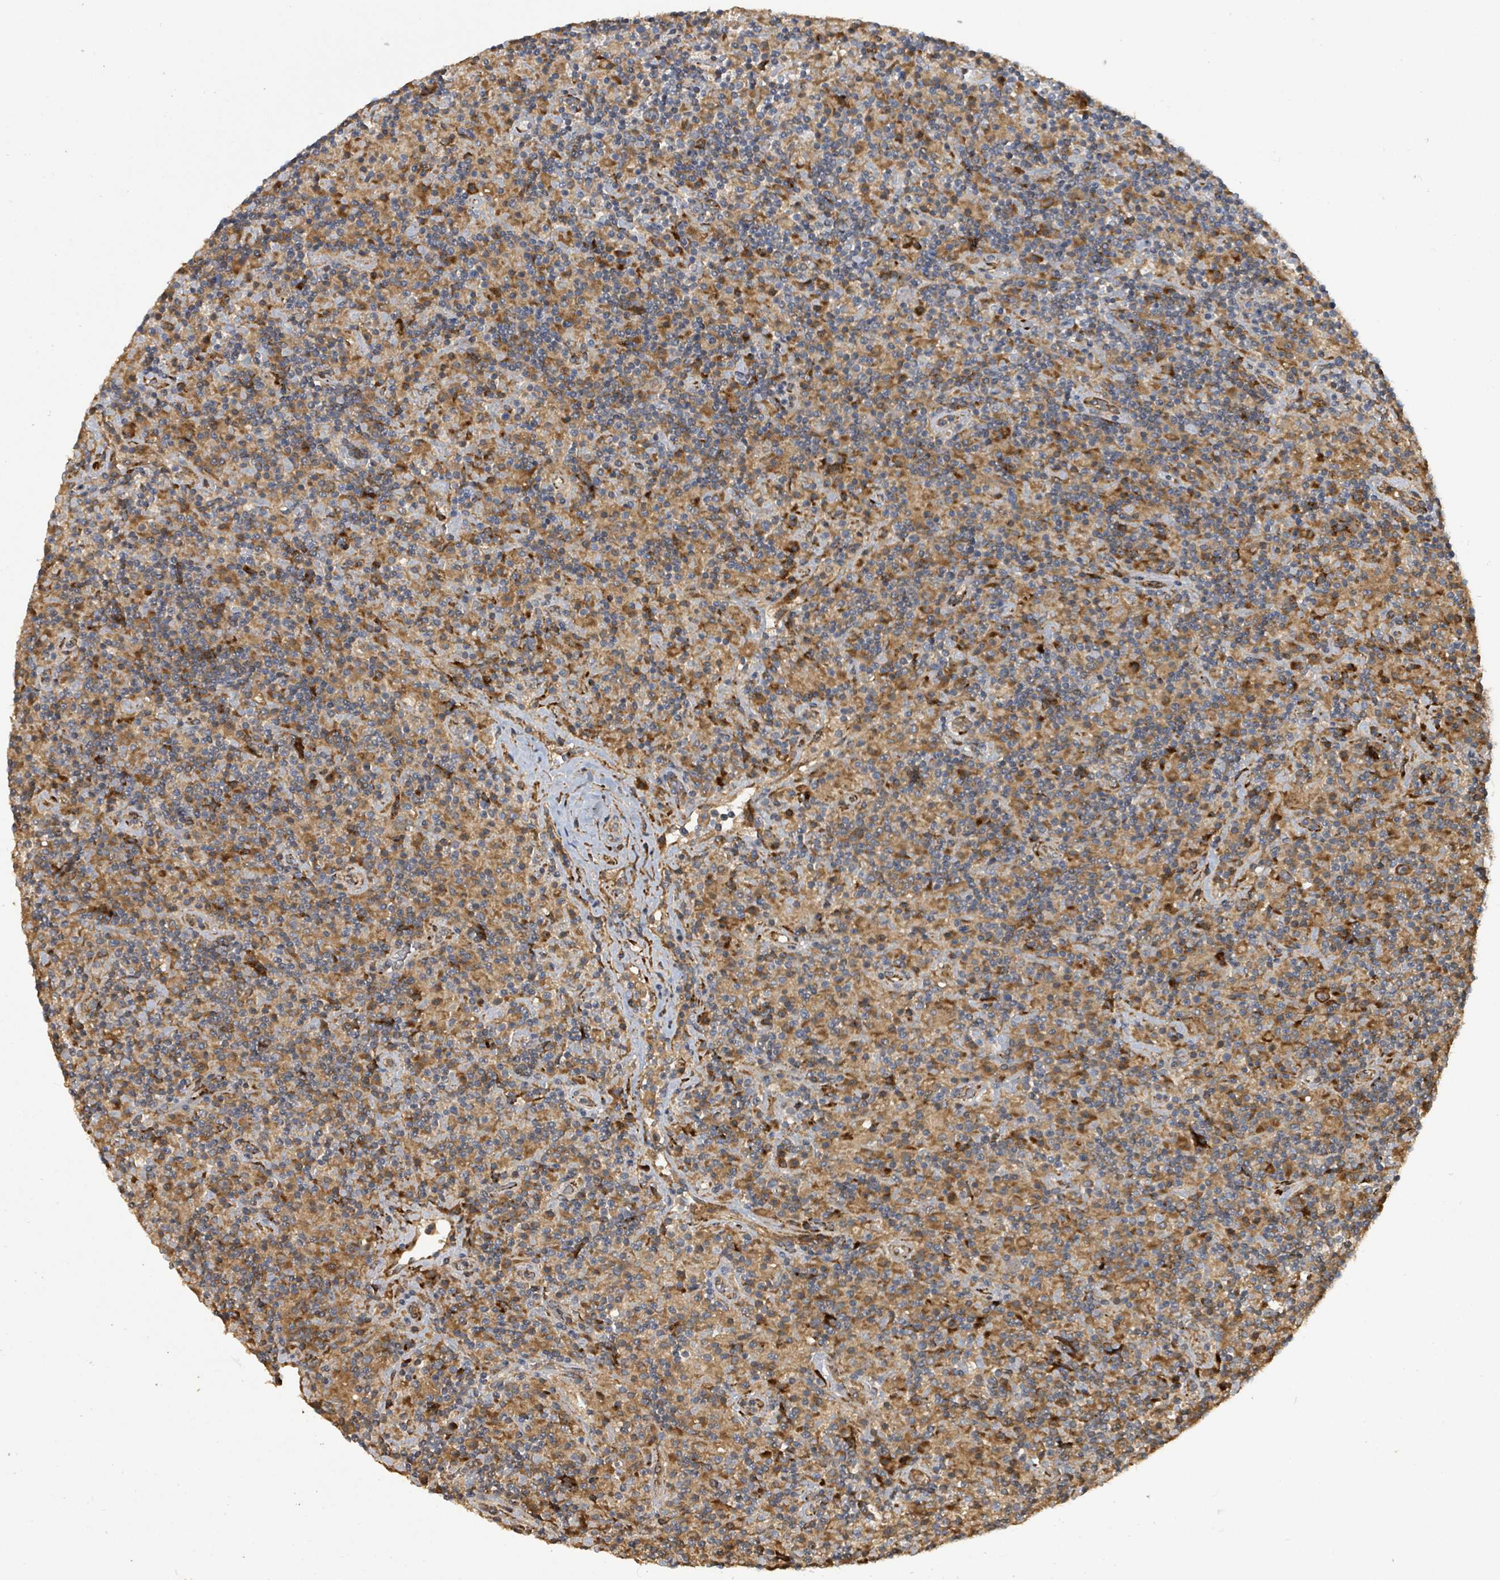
{"staining": {"intensity": "moderate", "quantity": ">75%", "location": "cytoplasmic/membranous"}, "tissue": "lymphoma", "cell_type": "Tumor cells", "image_type": "cancer", "snomed": [{"axis": "morphology", "description": "Hodgkin's disease, NOS"}, {"axis": "topography", "description": "Lymph node"}], "caption": "Immunohistochemistry photomicrograph of neoplastic tissue: lymphoma stained using IHC reveals medium levels of moderate protein expression localized specifically in the cytoplasmic/membranous of tumor cells, appearing as a cytoplasmic/membranous brown color.", "gene": "STARD4", "patient": {"sex": "male", "age": 70}}